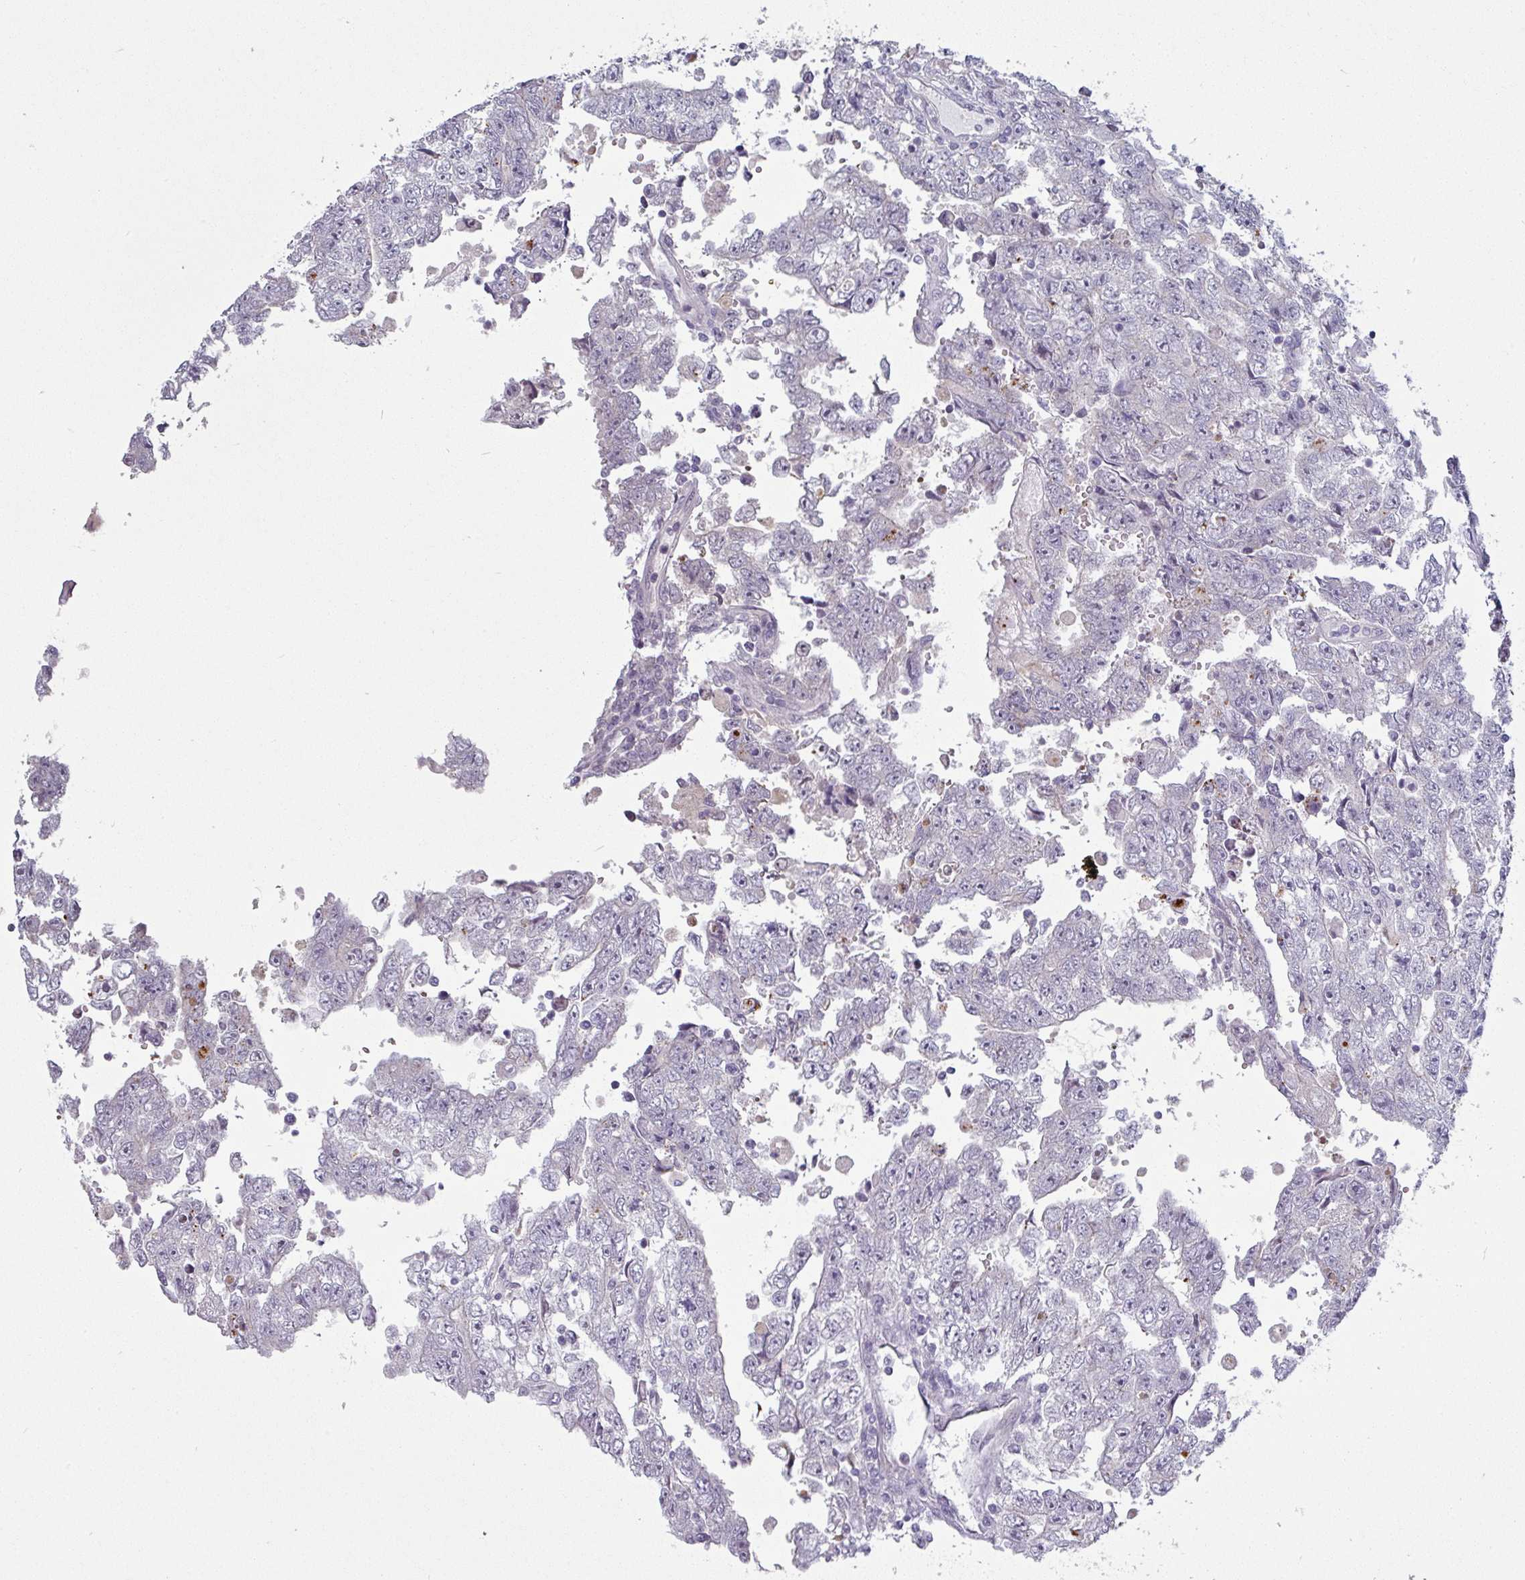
{"staining": {"intensity": "negative", "quantity": "none", "location": "none"}, "tissue": "testis cancer", "cell_type": "Tumor cells", "image_type": "cancer", "snomed": [{"axis": "morphology", "description": "Carcinoma, Embryonal, NOS"}, {"axis": "topography", "description": "Testis"}], "caption": "There is no significant expression in tumor cells of testis cancer (embryonal carcinoma).", "gene": "C2orf16", "patient": {"sex": "male", "age": 25}}